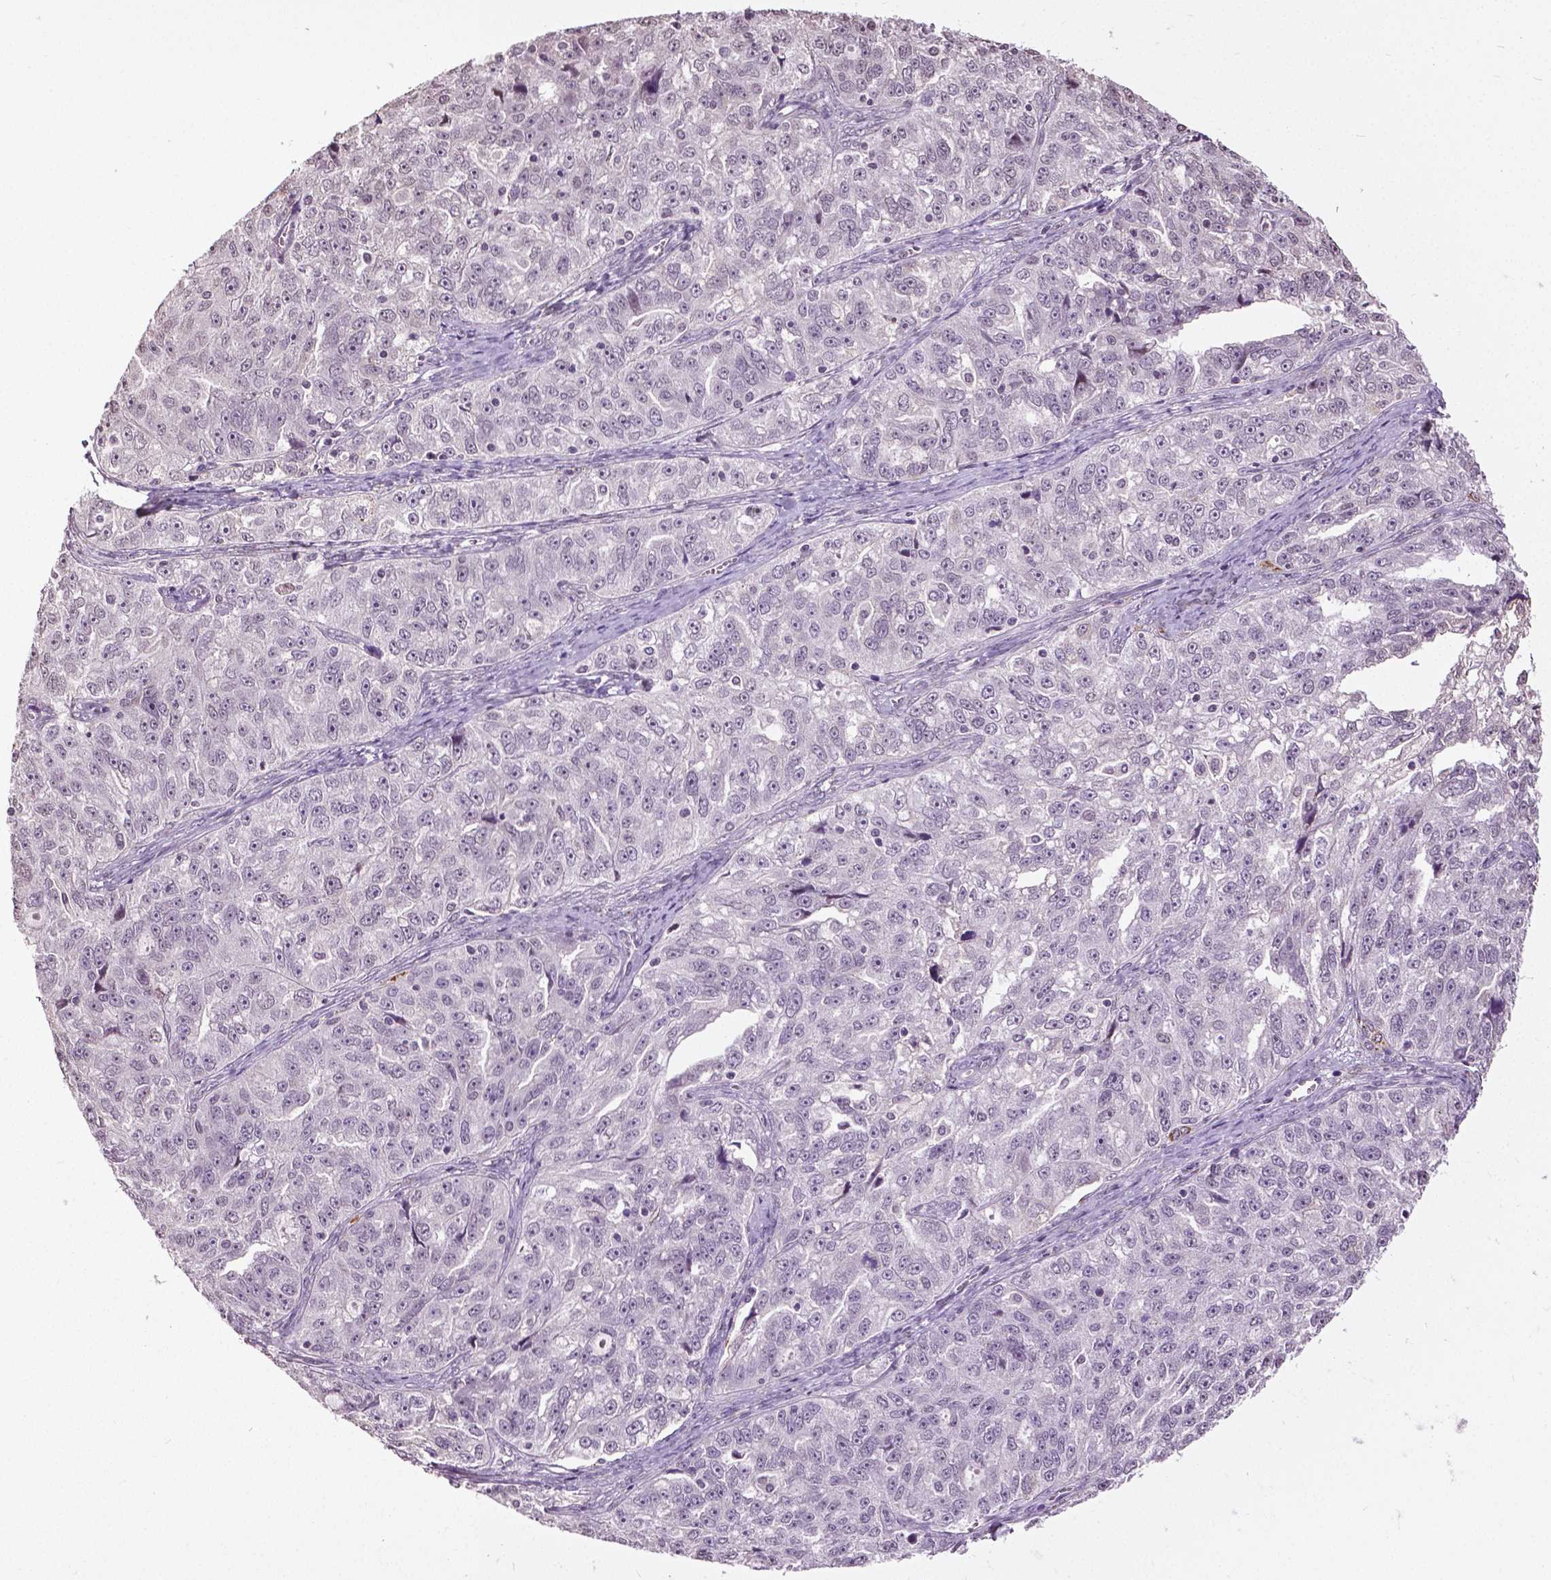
{"staining": {"intensity": "weak", "quantity": "<25%", "location": "nuclear"}, "tissue": "ovarian cancer", "cell_type": "Tumor cells", "image_type": "cancer", "snomed": [{"axis": "morphology", "description": "Cystadenocarcinoma, serous, NOS"}, {"axis": "topography", "description": "Ovary"}], "caption": "Tumor cells show no significant expression in ovarian cancer (serous cystadenocarcinoma).", "gene": "DLX5", "patient": {"sex": "female", "age": 51}}